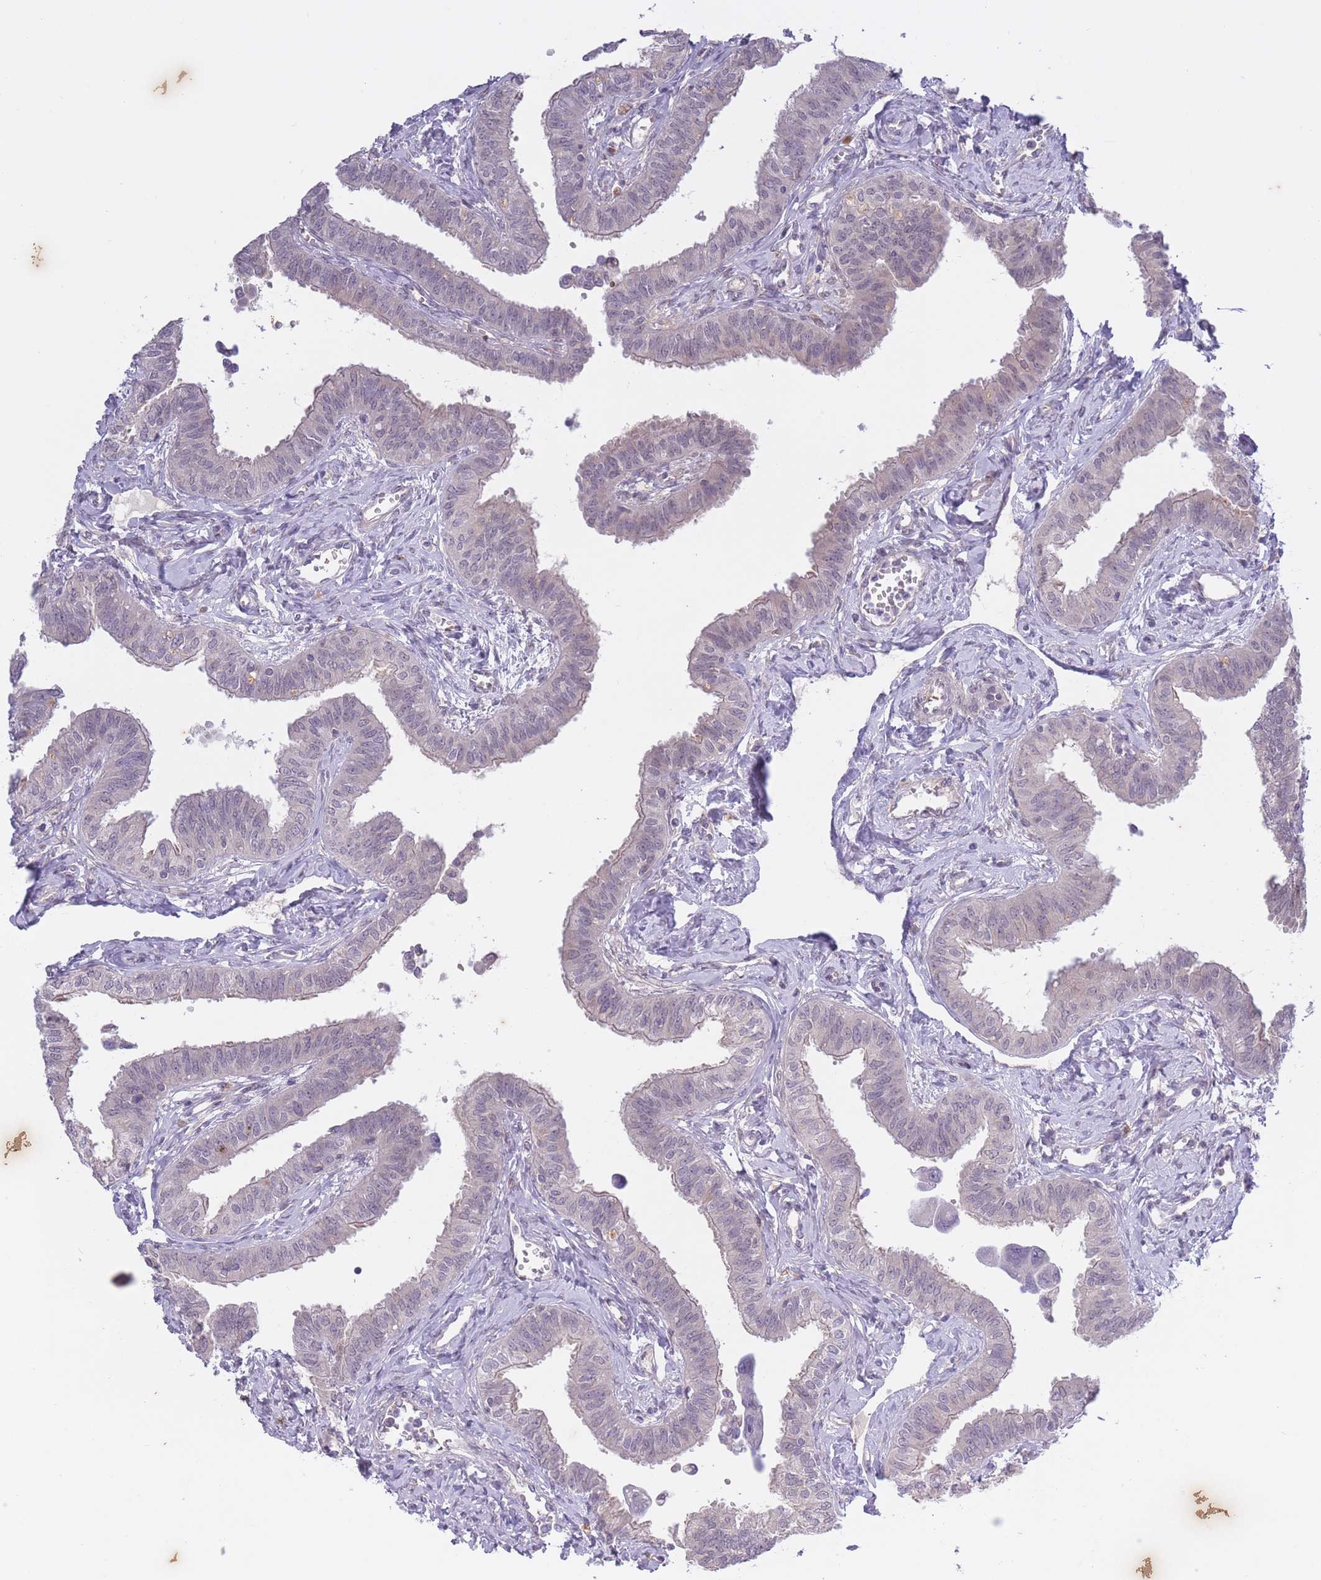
{"staining": {"intensity": "weak", "quantity": "<25%", "location": "nuclear"}, "tissue": "fallopian tube", "cell_type": "Glandular cells", "image_type": "normal", "snomed": [{"axis": "morphology", "description": "Normal tissue, NOS"}, {"axis": "morphology", "description": "Carcinoma, NOS"}, {"axis": "topography", "description": "Fallopian tube"}, {"axis": "topography", "description": "Ovary"}], "caption": "This is an immunohistochemistry photomicrograph of normal human fallopian tube. There is no positivity in glandular cells.", "gene": "ARPIN", "patient": {"sex": "female", "age": 59}}